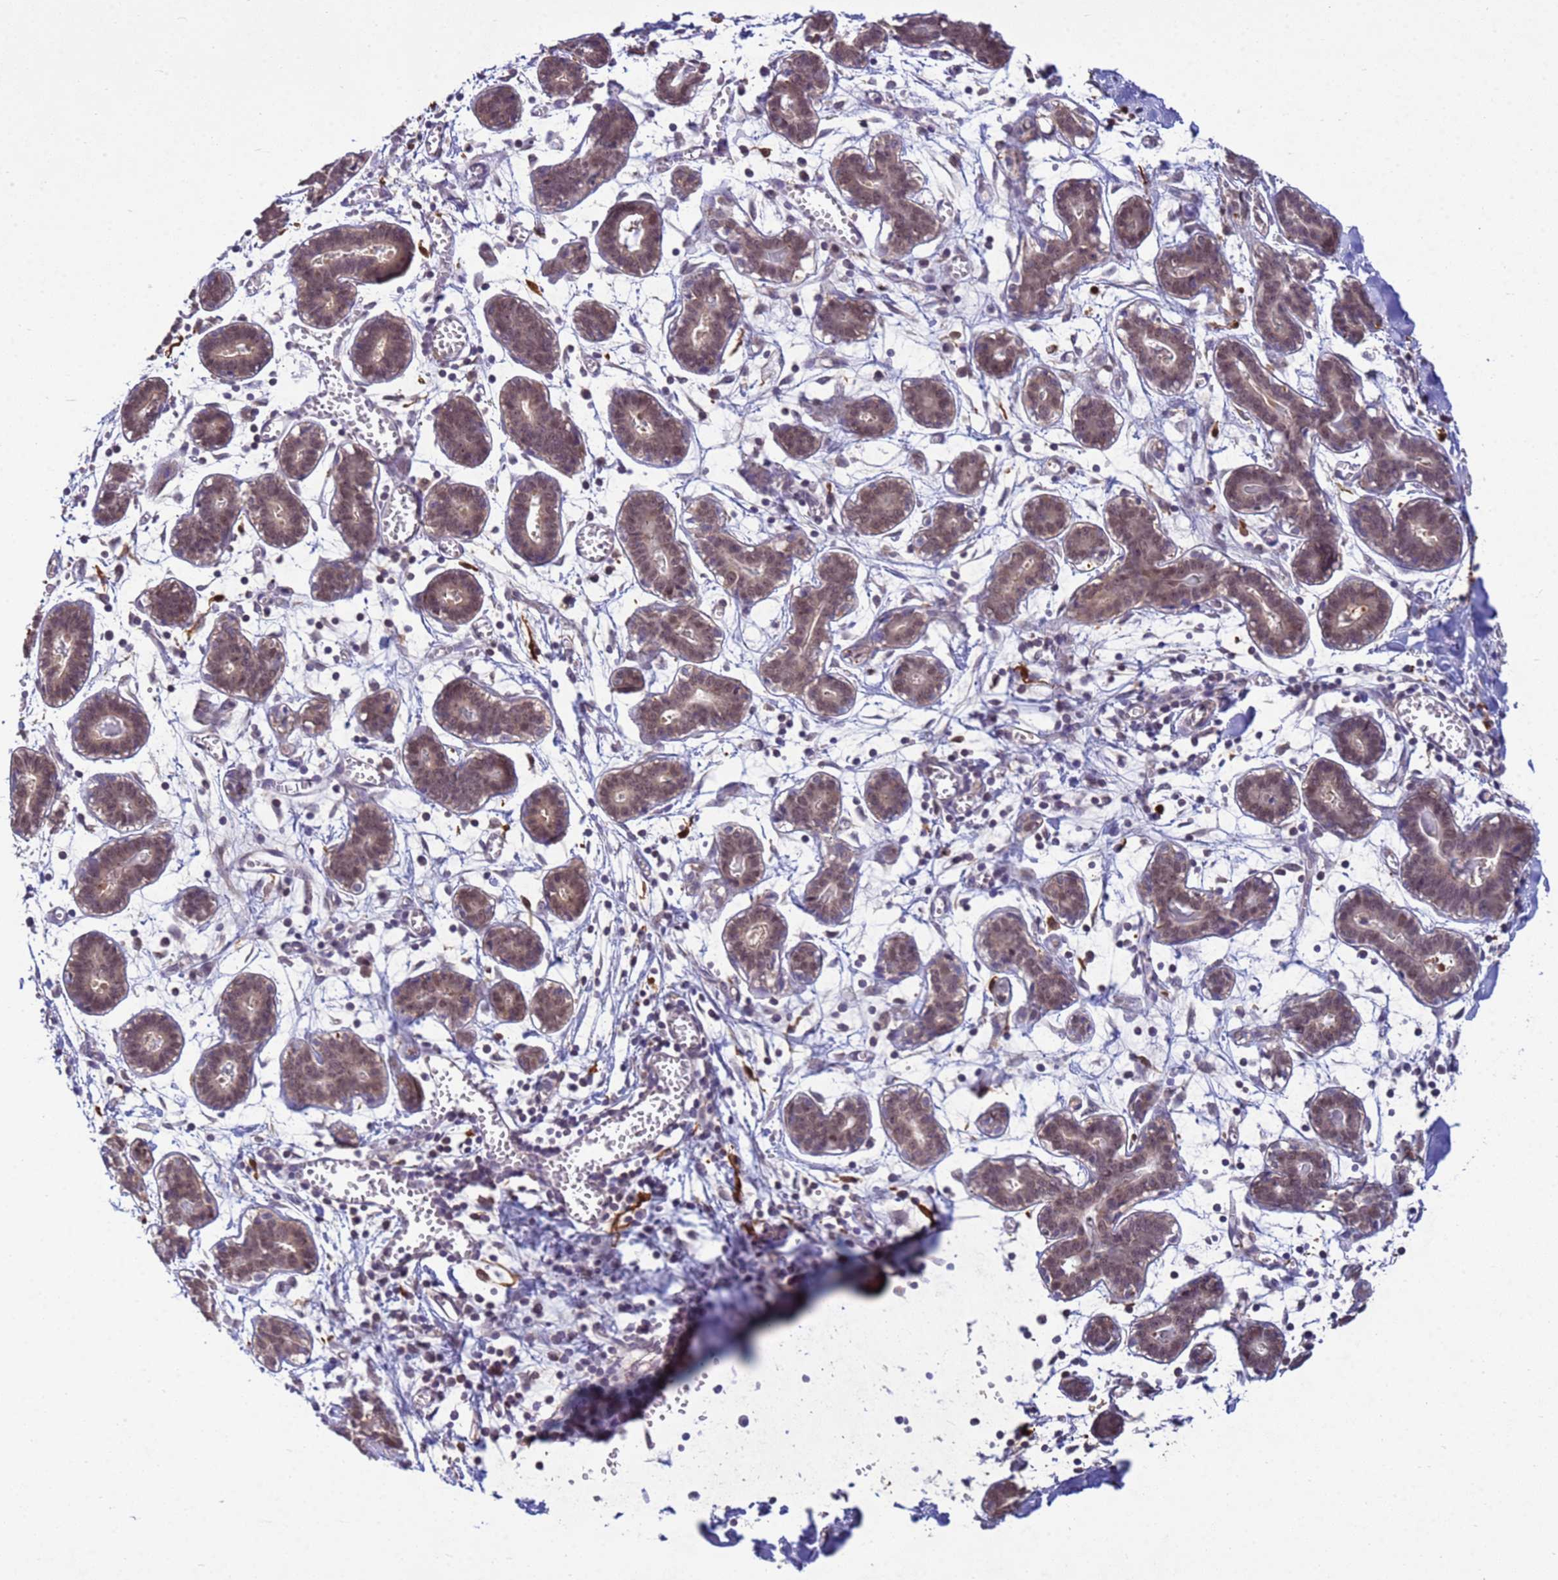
{"staining": {"intensity": "moderate", "quantity": "25%-75%", "location": "nuclear"}, "tissue": "breast", "cell_type": "Glandular cells", "image_type": "normal", "snomed": [{"axis": "morphology", "description": "Normal tissue, NOS"}, {"axis": "topography", "description": "Breast"}], "caption": "Unremarkable breast shows moderate nuclear positivity in about 25%-75% of glandular cells The staining was performed using DAB (3,3'-diaminobenzidine), with brown indicating positive protein expression. Nuclei are stained blue with hematoxylin..", "gene": "NPEPPS", "patient": {"sex": "female", "age": 27}}